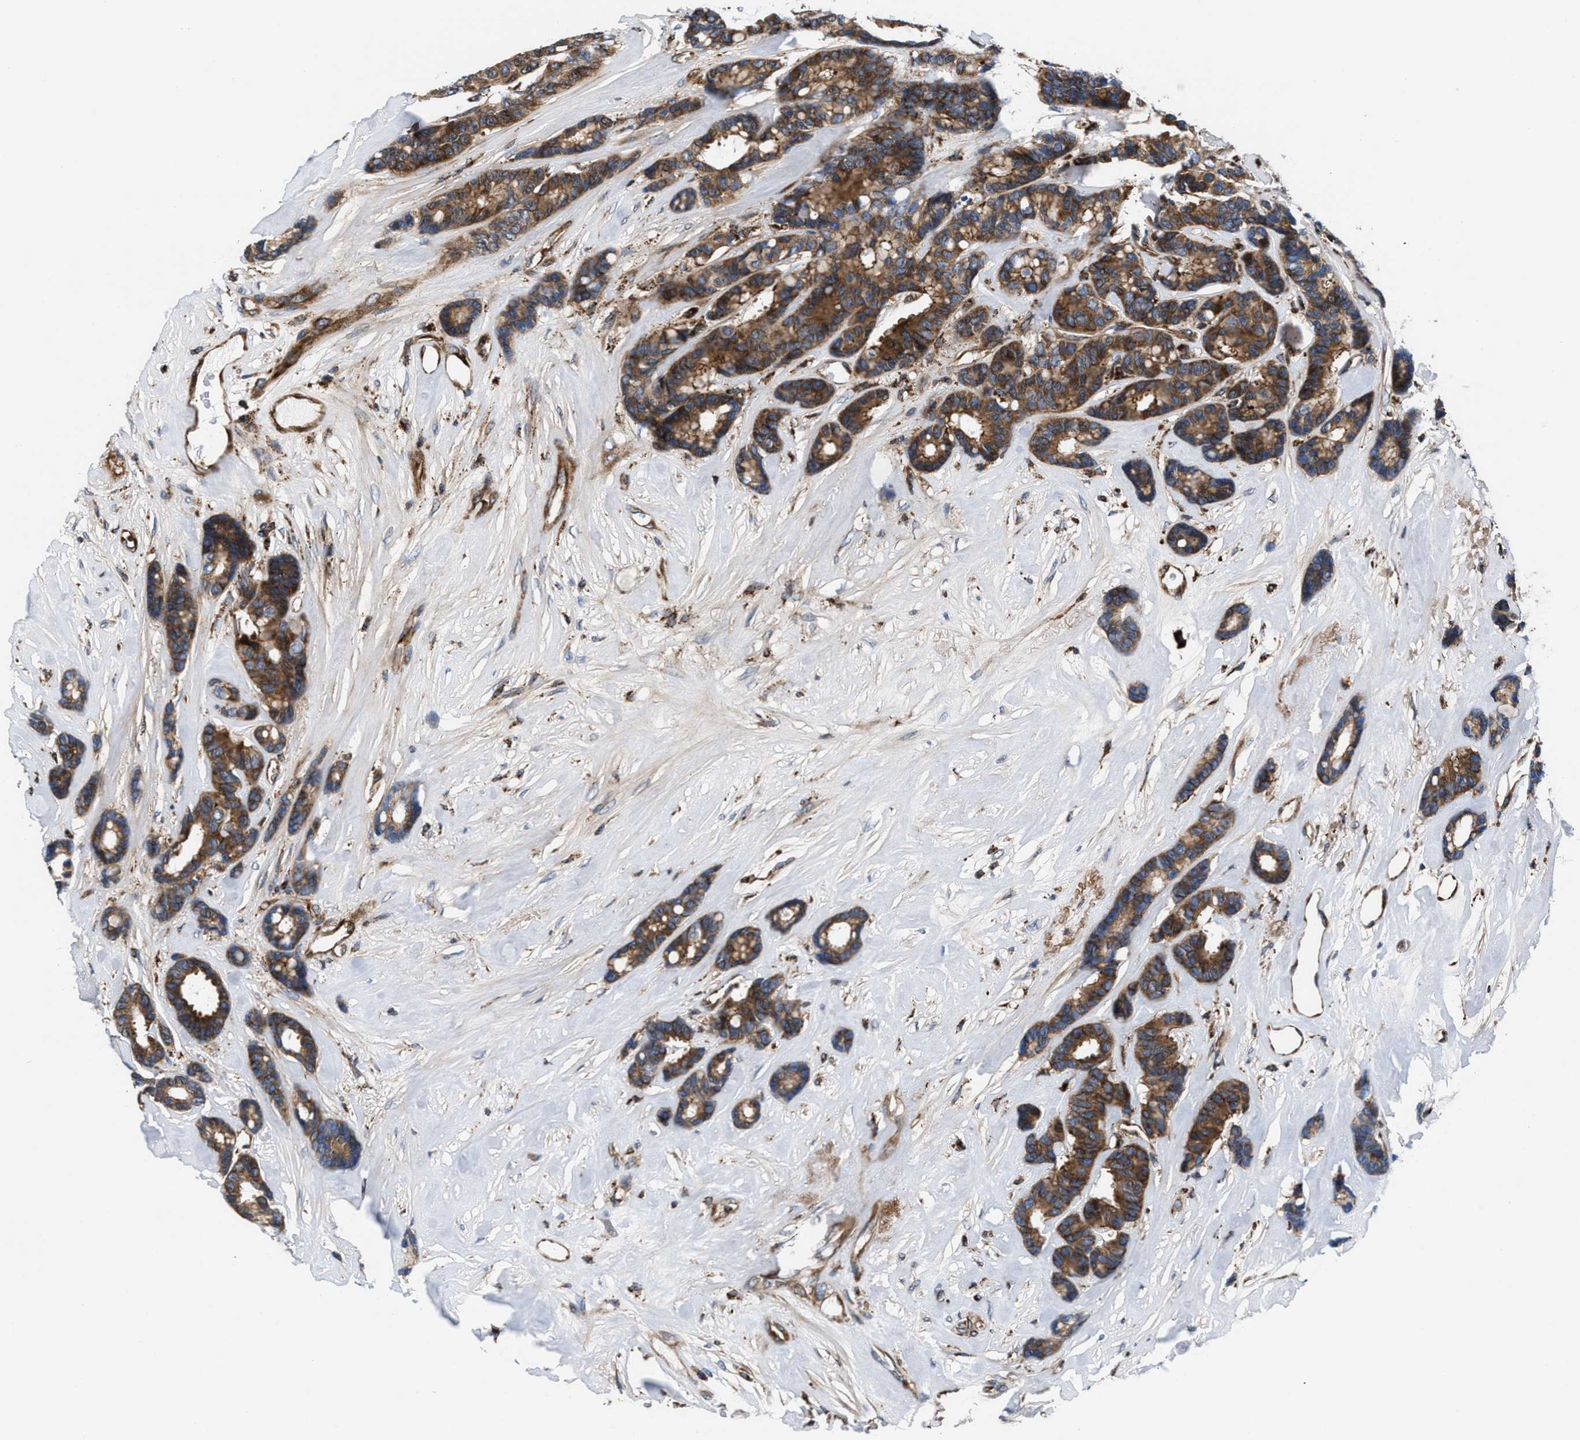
{"staining": {"intensity": "moderate", "quantity": ">75%", "location": "cytoplasmic/membranous"}, "tissue": "breast cancer", "cell_type": "Tumor cells", "image_type": "cancer", "snomed": [{"axis": "morphology", "description": "Duct carcinoma"}, {"axis": "topography", "description": "Breast"}], "caption": "Protein expression analysis of breast intraductal carcinoma exhibits moderate cytoplasmic/membranous expression in approximately >75% of tumor cells.", "gene": "PRR15L", "patient": {"sex": "female", "age": 87}}